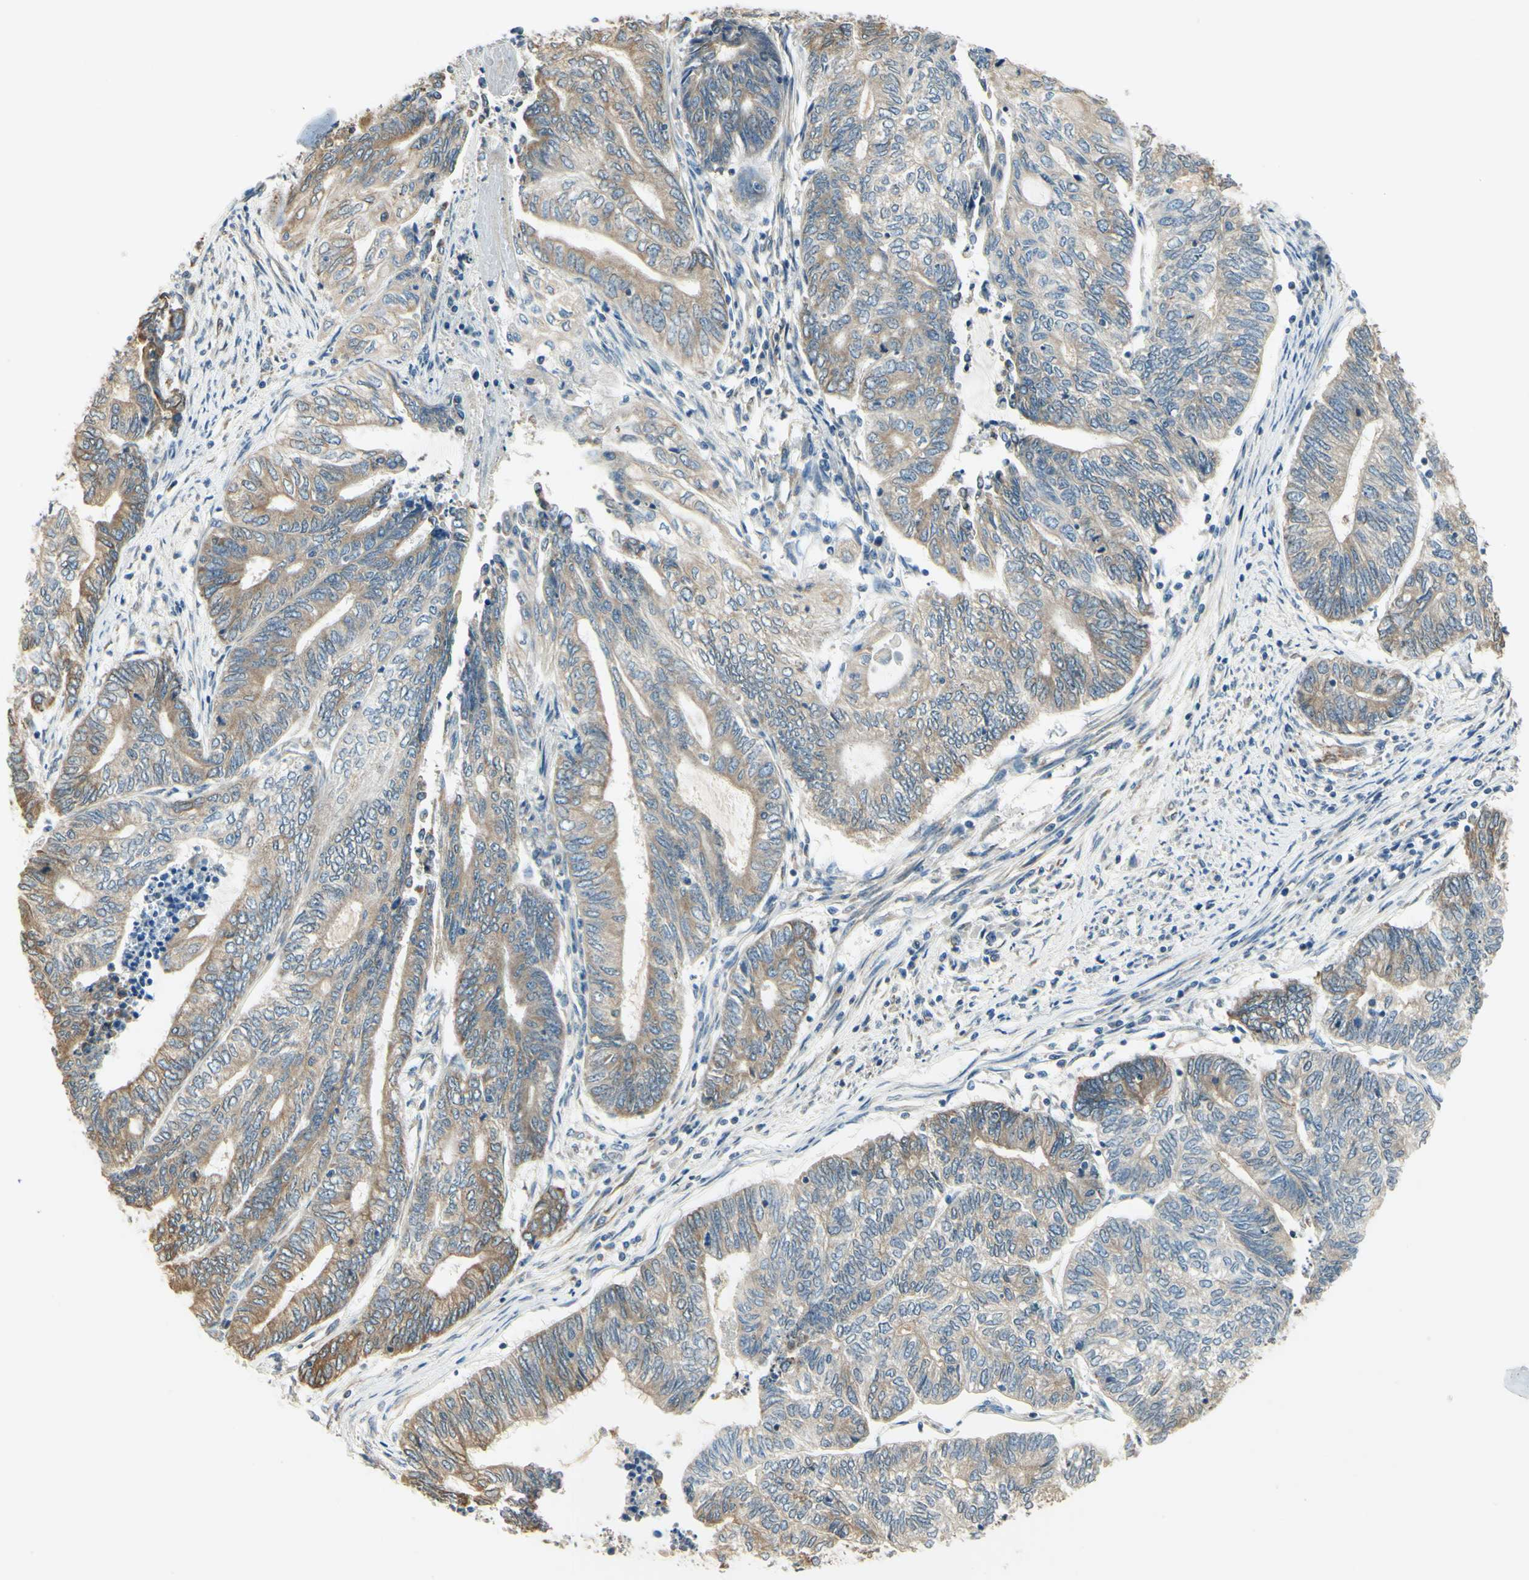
{"staining": {"intensity": "weak", "quantity": ">75%", "location": "cytoplasmic/membranous"}, "tissue": "endometrial cancer", "cell_type": "Tumor cells", "image_type": "cancer", "snomed": [{"axis": "morphology", "description": "Adenocarcinoma, NOS"}, {"axis": "topography", "description": "Uterus"}, {"axis": "topography", "description": "Endometrium"}], "caption": "High-magnification brightfield microscopy of endometrial cancer (adenocarcinoma) stained with DAB (3,3'-diaminobenzidine) (brown) and counterstained with hematoxylin (blue). tumor cells exhibit weak cytoplasmic/membranous expression is identified in about>75% of cells.", "gene": "IGDCC4", "patient": {"sex": "female", "age": 70}}